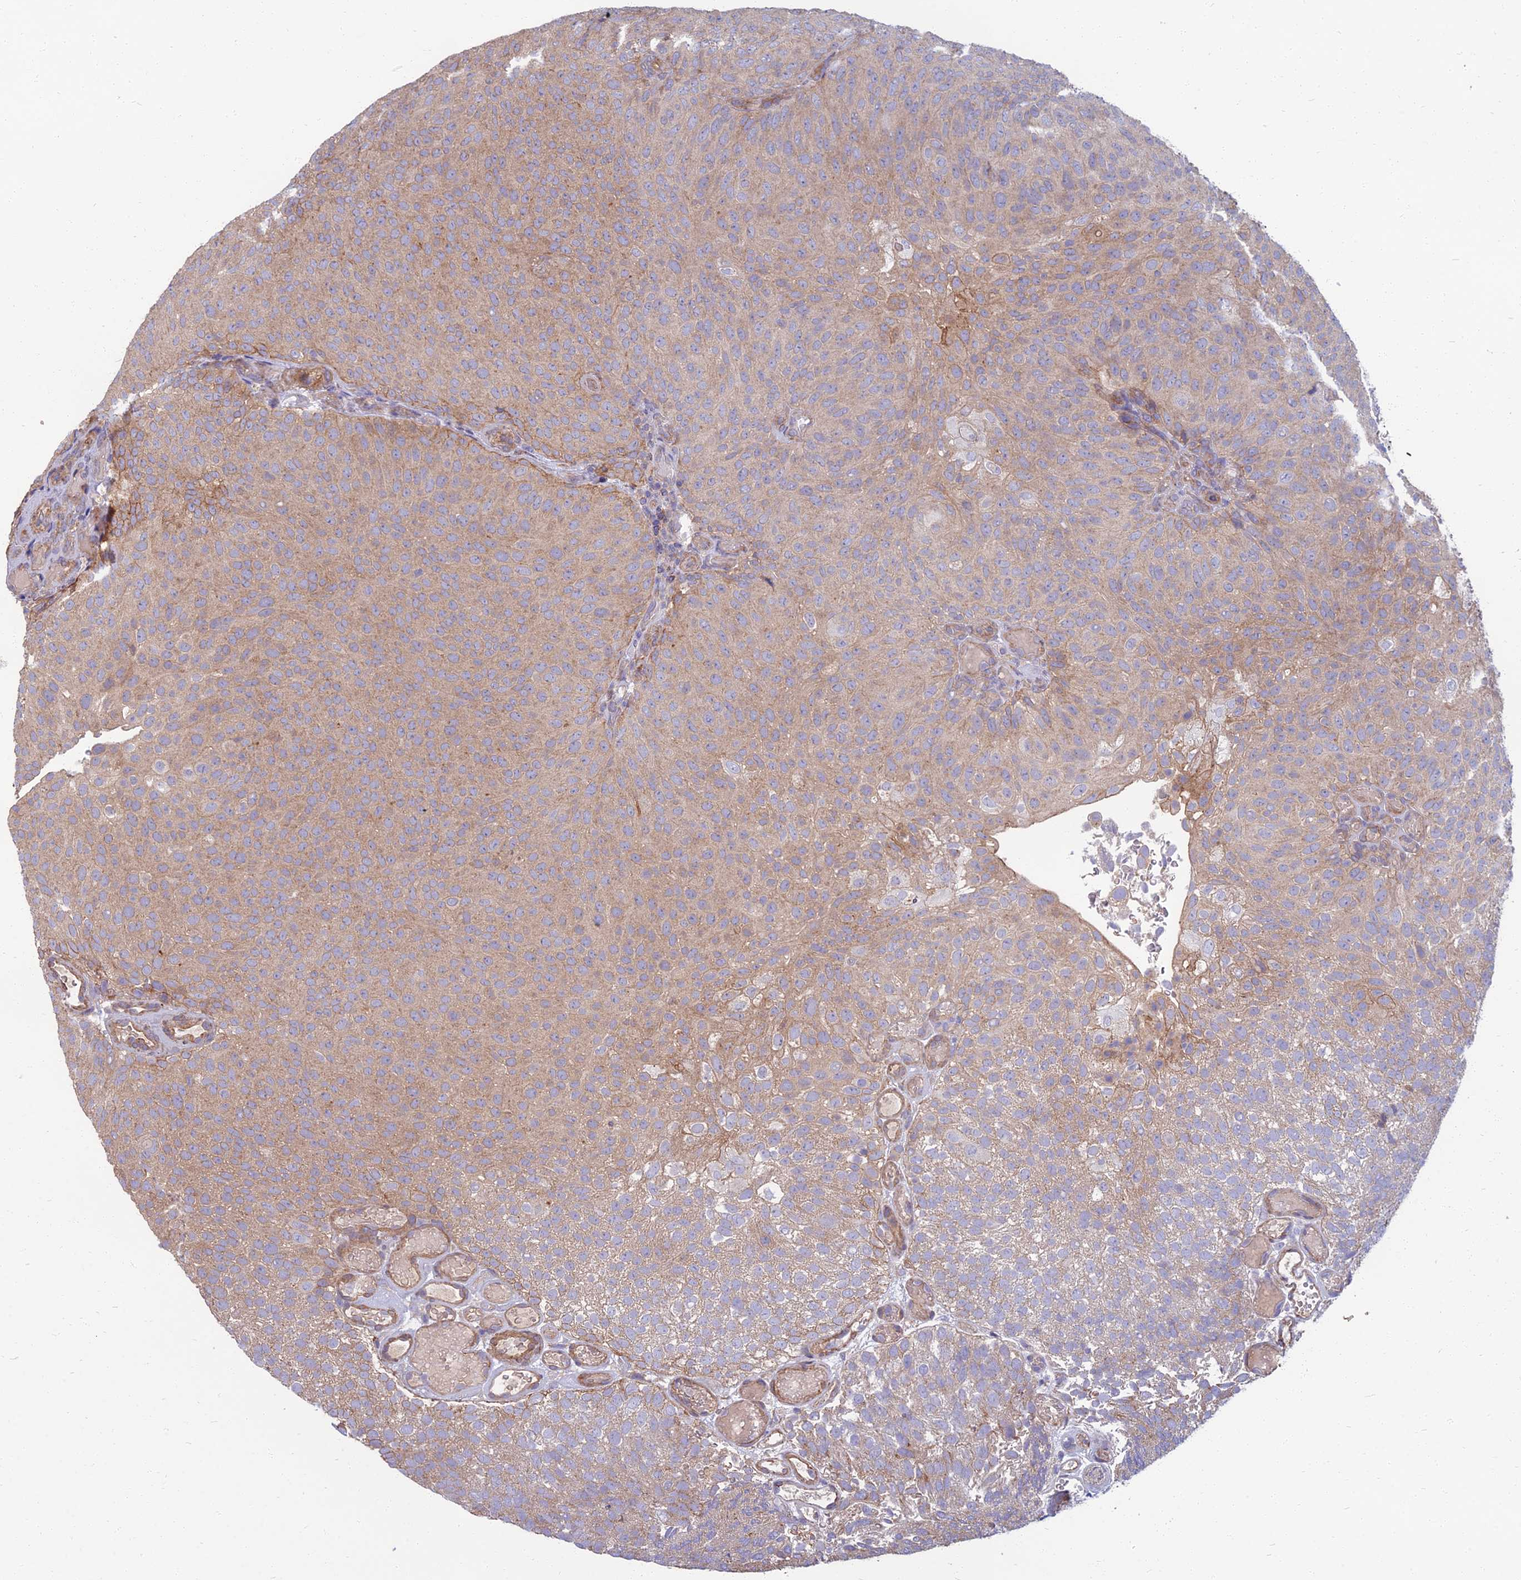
{"staining": {"intensity": "weak", "quantity": ">75%", "location": "cytoplasmic/membranous"}, "tissue": "urothelial cancer", "cell_type": "Tumor cells", "image_type": "cancer", "snomed": [{"axis": "morphology", "description": "Urothelial carcinoma, Low grade"}, {"axis": "topography", "description": "Urinary bladder"}], "caption": "Weak cytoplasmic/membranous protein expression is seen in approximately >75% of tumor cells in urothelial cancer.", "gene": "WDR24", "patient": {"sex": "male", "age": 78}}